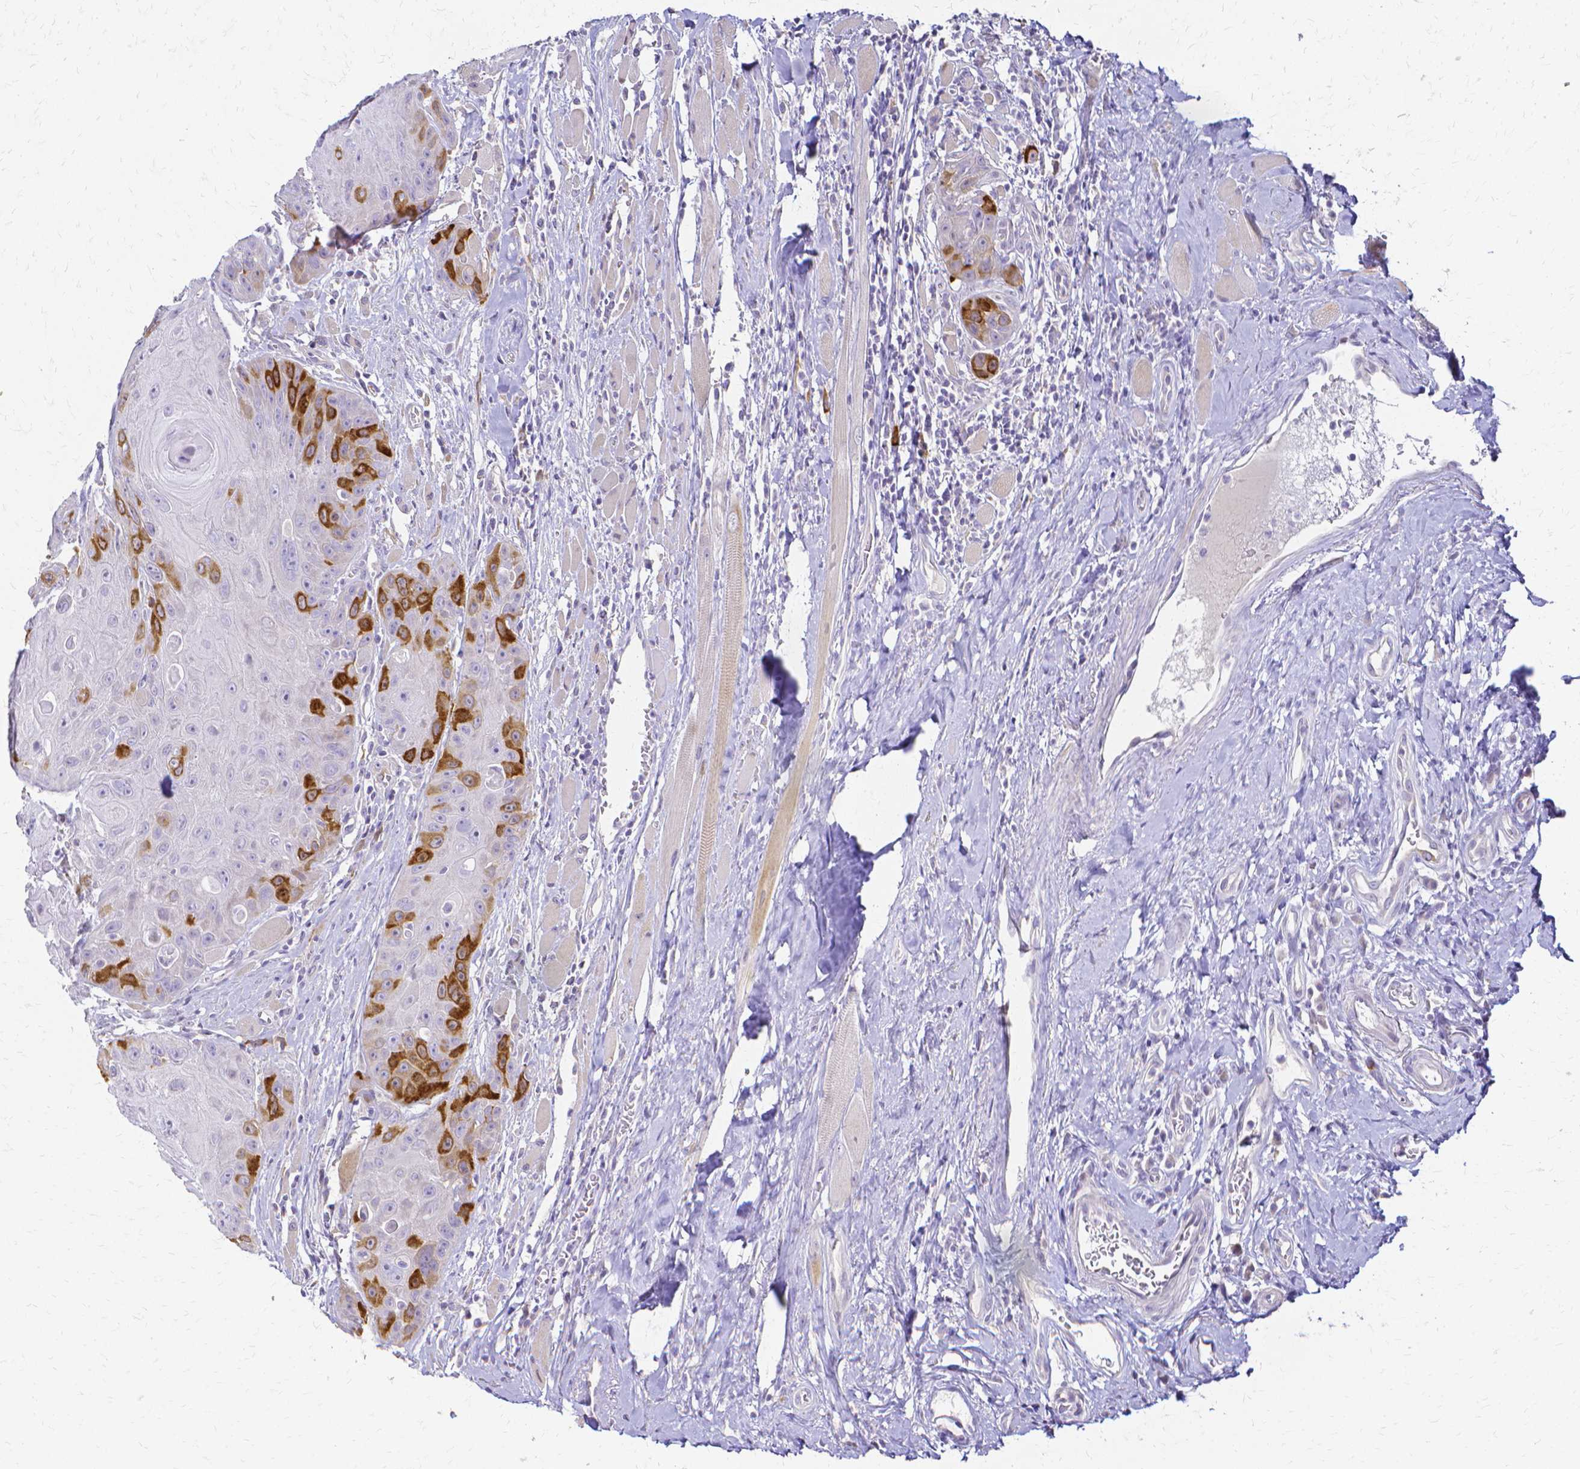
{"staining": {"intensity": "strong", "quantity": "<25%", "location": "cytoplasmic/membranous"}, "tissue": "head and neck cancer", "cell_type": "Tumor cells", "image_type": "cancer", "snomed": [{"axis": "morphology", "description": "Squamous cell carcinoma, NOS"}, {"axis": "topography", "description": "Head-Neck"}], "caption": "This photomicrograph reveals immunohistochemistry (IHC) staining of human head and neck squamous cell carcinoma, with medium strong cytoplasmic/membranous staining in approximately <25% of tumor cells.", "gene": "CCNB1", "patient": {"sex": "female", "age": 59}}